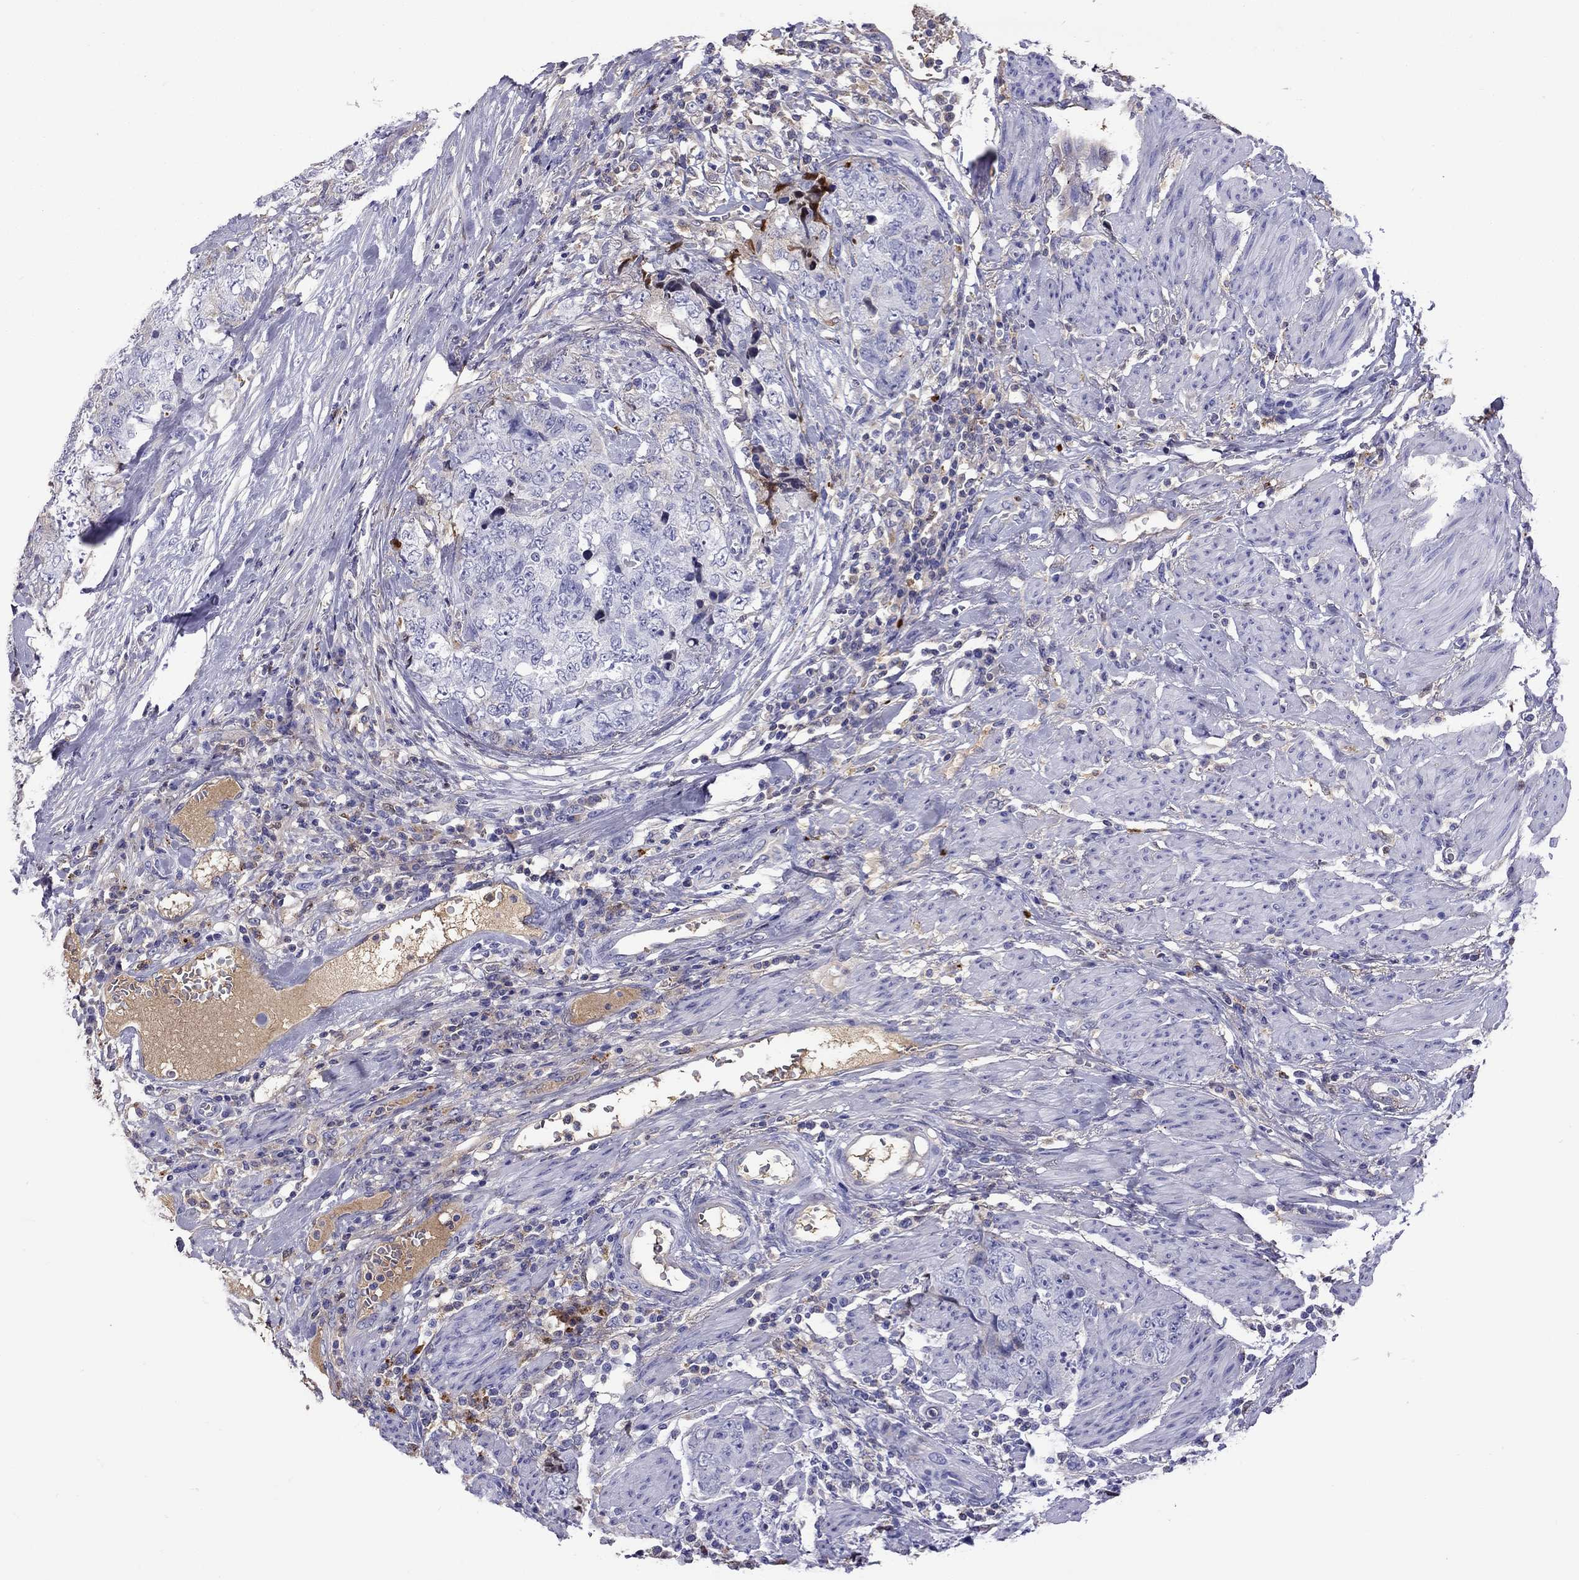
{"staining": {"intensity": "negative", "quantity": "none", "location": "none"}, "tissue": "urothelial cancer", "cell_type": "Tumor cells", "image_type": "cancer", "snomed": [{"axis": "morphology", "description": "Urothelial carcinoma, High grade"}, {"axis": "topography", "description": "Urinary bladder"}], "caption": "Immunohistochemistry of human urothelial carcinoma (high-grade) displays no expression in tumor cells.", "gene": "SERPINA3", "patient": {"sex": "female", "age": 78}}